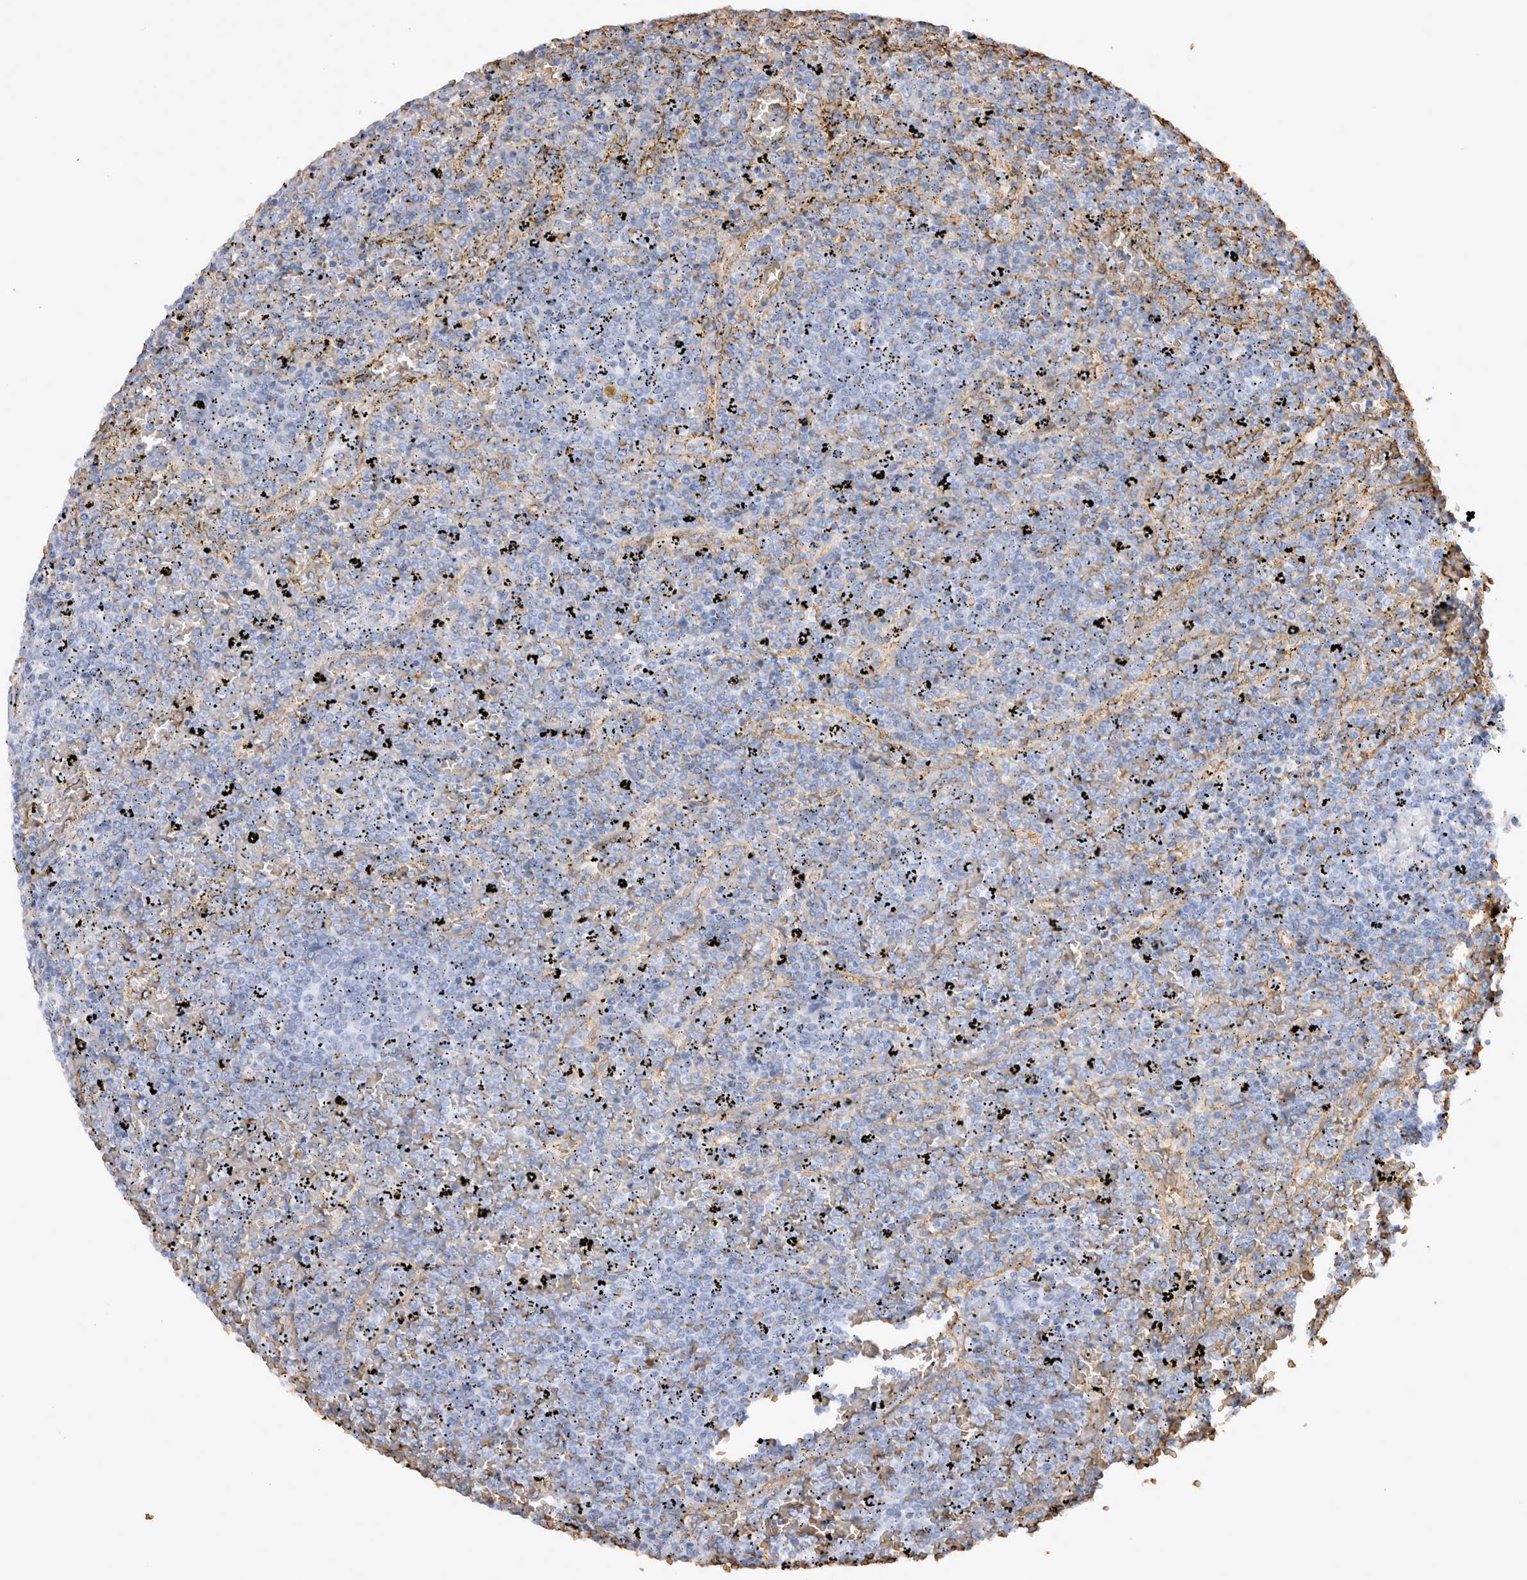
{"staining": {"intensity": "negative", "quantity": "none", "location": "none"}, "tissue": "lymphoma", "cell_type": "Tumor cells", "image_type": "cancer", "snomed": [{"axis": "morphology", "description": "Malignant lymphoma, non-Hodgkin's type, Low grade"}, {"axis": "topography", "description": "Spleen"}], "caption": "An immunohistochemistry (IHC) micrograph of lymphoma is shown. There is no staining in tumor cells of lymphoma.", "gene": "IL17RC", "patient": {"sex": "female", "age": 77}}